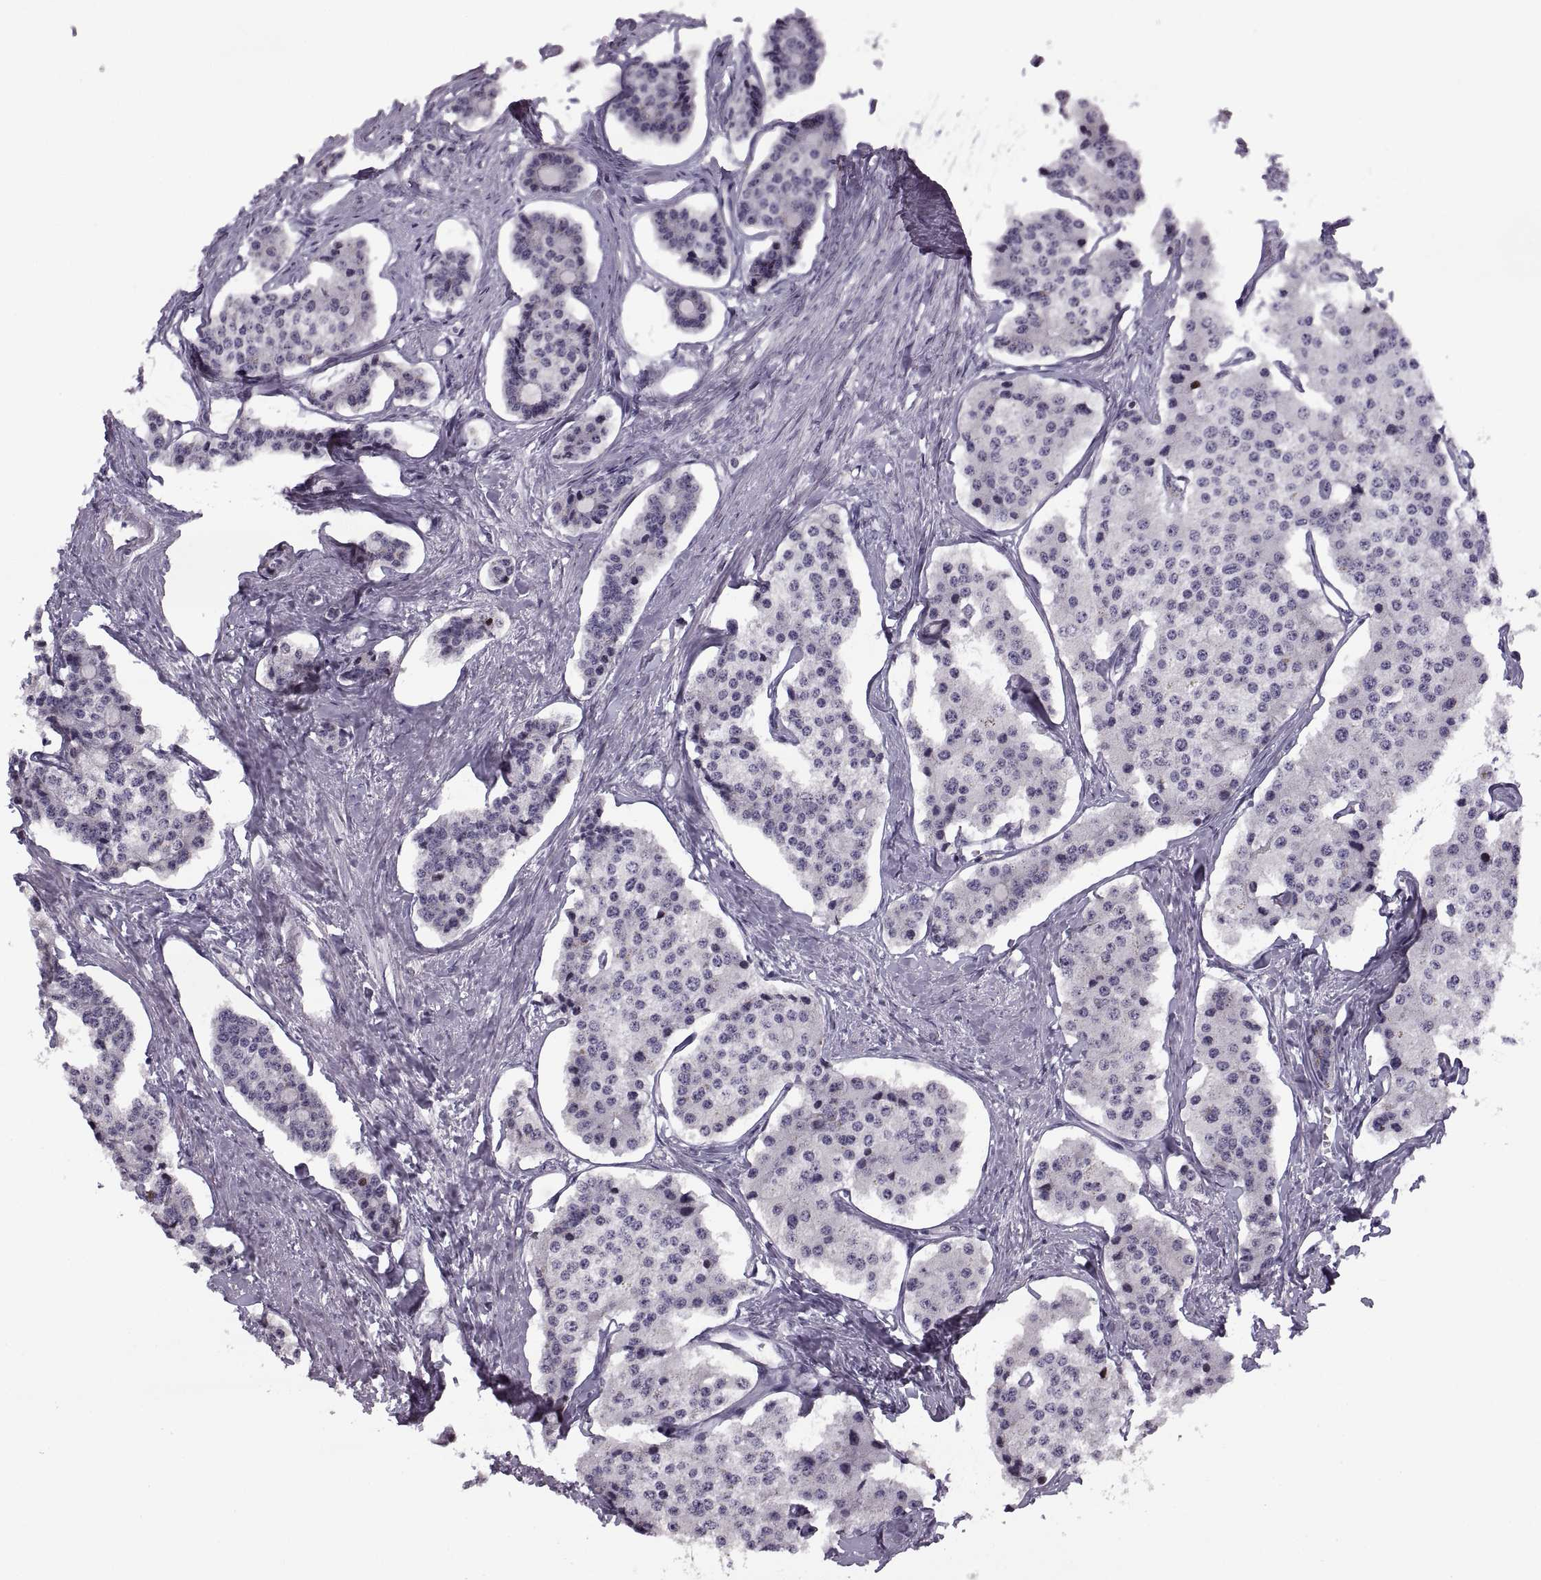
{"staining": {"intensity": "negative", "quantity": "none", "location": "none"}, "tissue": "carcinoid", "cell_type": "Tumor cells", "image_type": "cancer", "snomed": [{"axis": "morphology", "description": "Carcinoid, malignant, NOS"}, {"axis": "topography", "description": "Small intestine"}], "caption": "This is an immunohistochemistry (IHC) photomicrograph of human carcinoid. There is no positivity in tumor cells.", "gene": "PAGE5", "patient": {"sex": "female", "age": 65}}